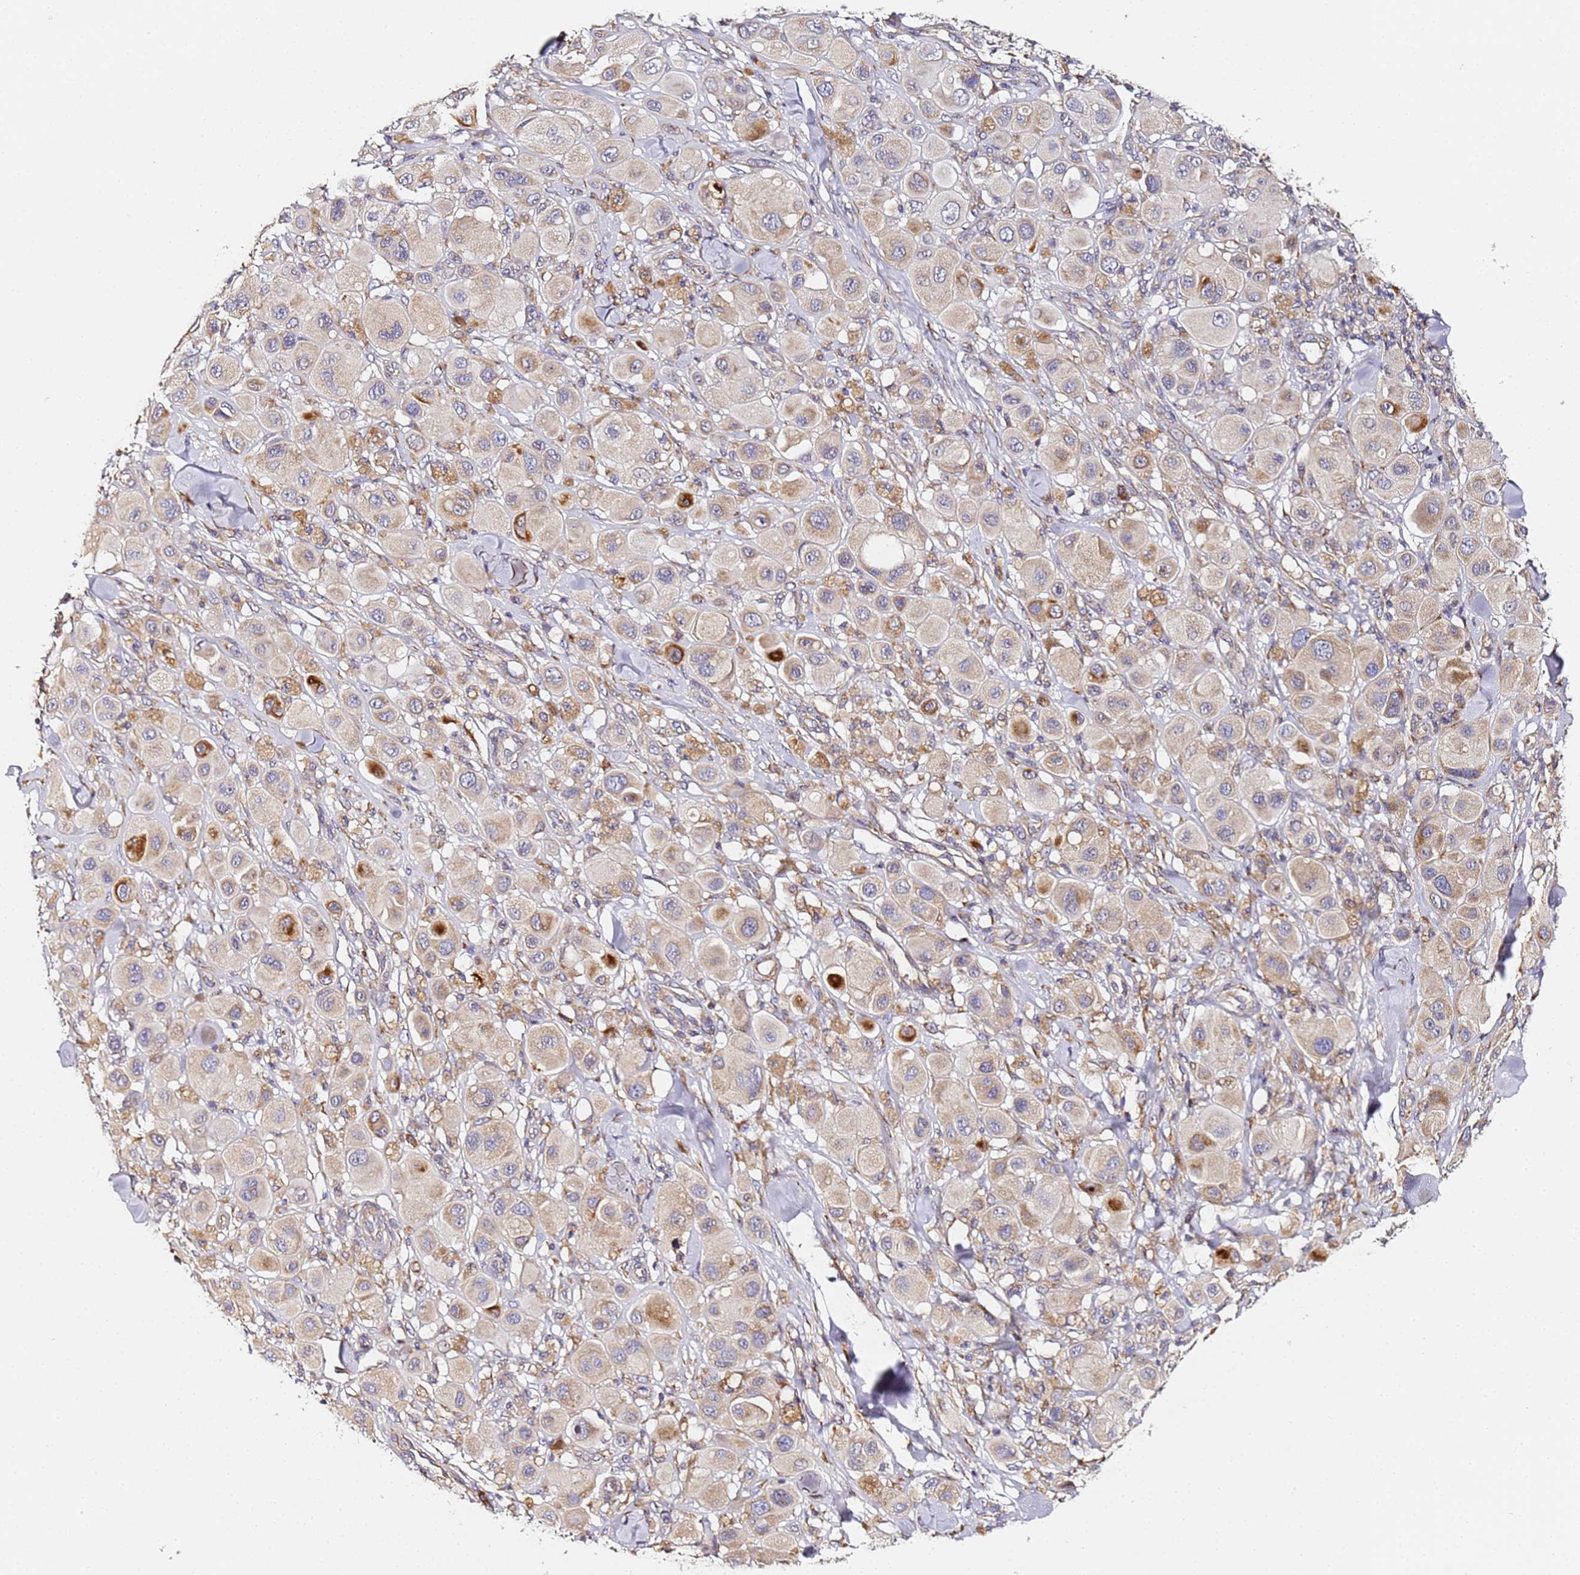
{"staining": {"intensity": "weak", "quantity": "25%-75%", "location": "cytoplasmic/membranous"}, "tissue": "melanoma", "cell_type": "Tumor cells", "image_type": "cancer", "snomed": [{"axis": "morphology", "description": "Malignant melanoma, Metastatic site"}, {"axis": "topography", "description": "Skin"}], "caption": "Tumor cells display low levels of weak cytoplasmic/membranous expression in approximately 25%-75% of cells in malignant melanoma (metastatic site).", "gene": "RPL13A", "patient": {"sex": "male", "age": 41}}